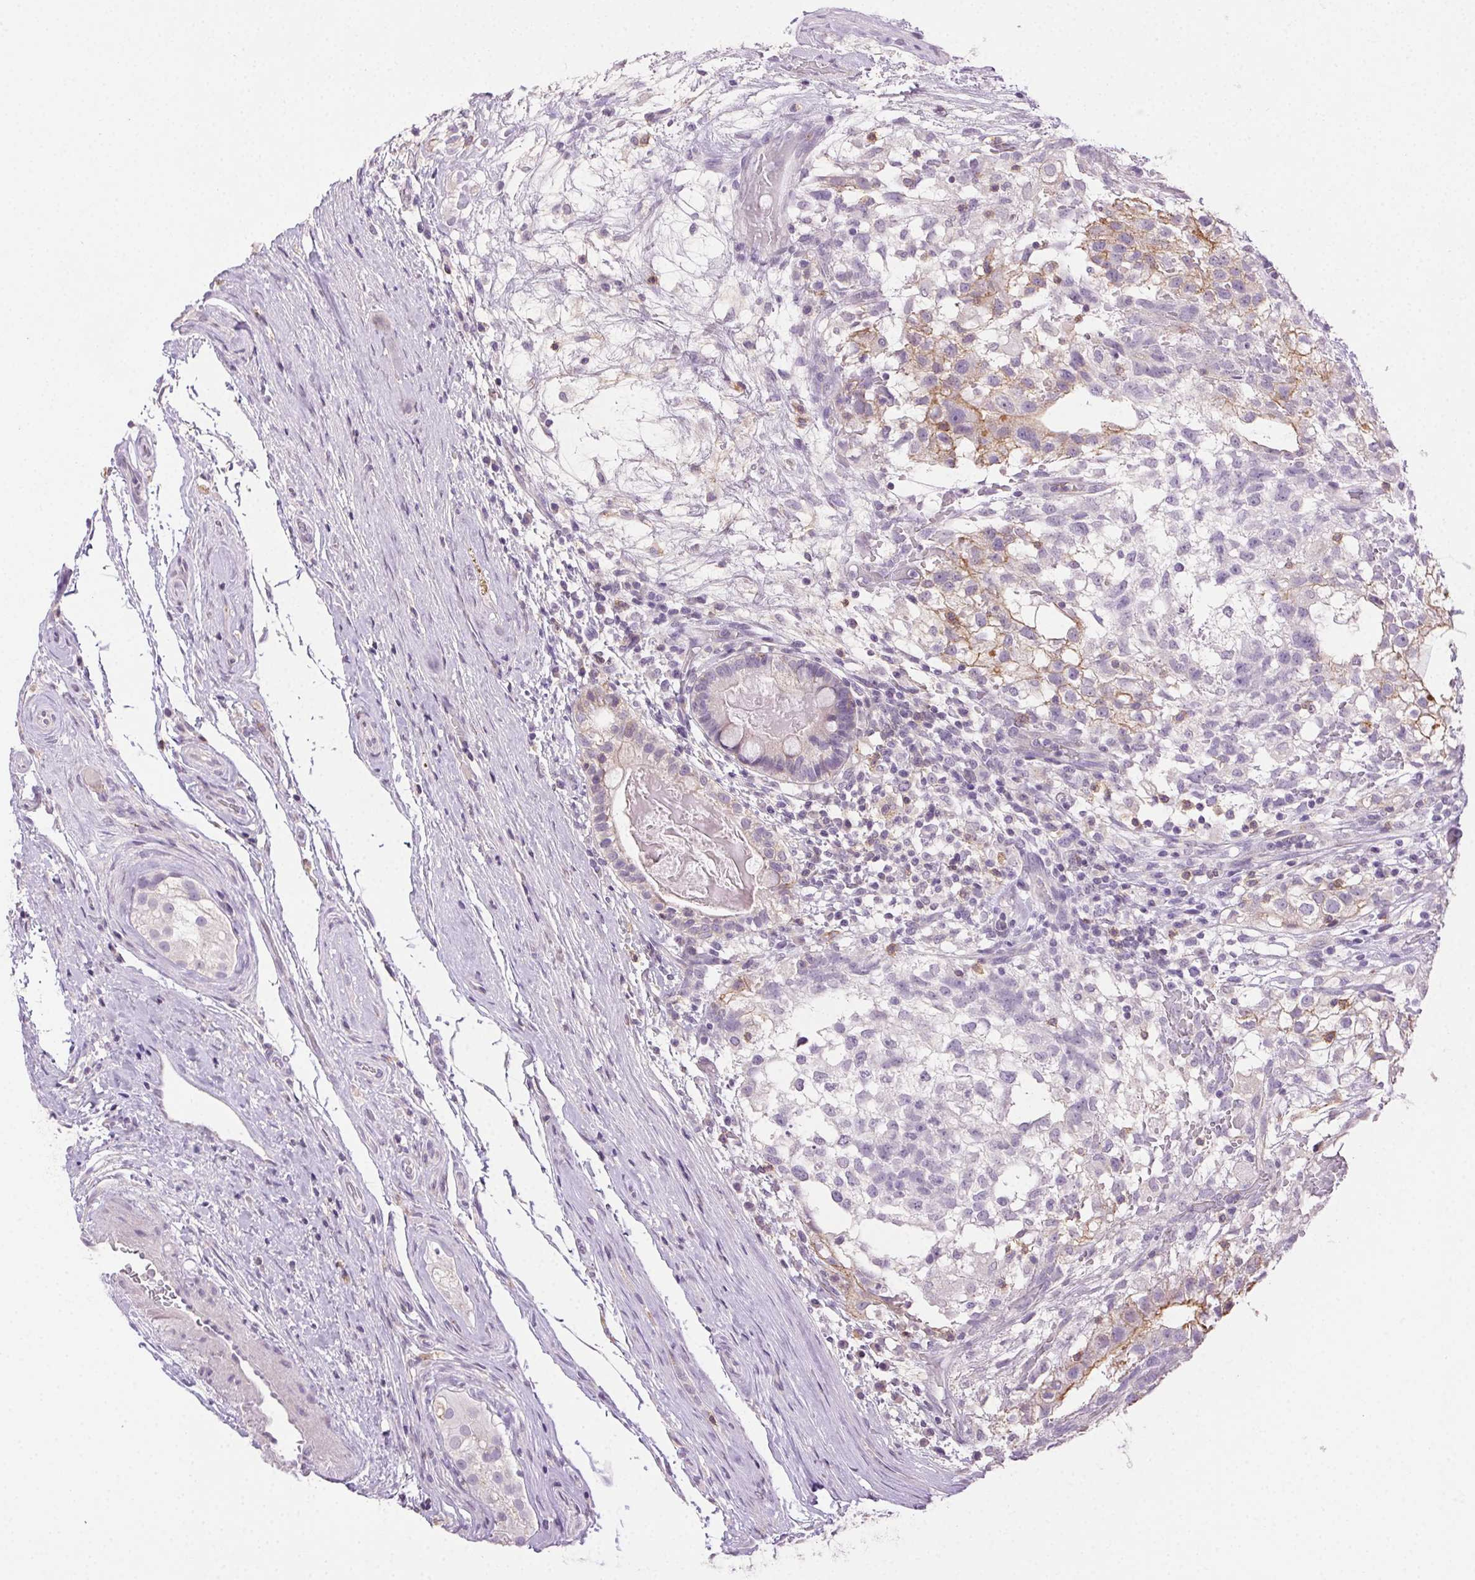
{"staining": {"intensity": "negative", "quantity": "none", "location": "none"}, "tissue": "testis cancer", "cell_type": "Tumor cells", "image_type": "cancer", "snomed": [{"axis": "morphology", "description": "Seminoma, NOS"}, {"axis": "morphology", "description": "Carcinoma, Embryonal, NOS"}, {"axis": "topography", "description": "Testis"}], "caption": "High magnification brightfield microscopy of testis seminoma stained with DAB (3,3'-diaminobenzidine) (brown) and counterstained with hematoxylin (blue): tumor cells show no significant positivity.", "gene": "AKAP5", "patient": {"sex": "male", "age": 41}}